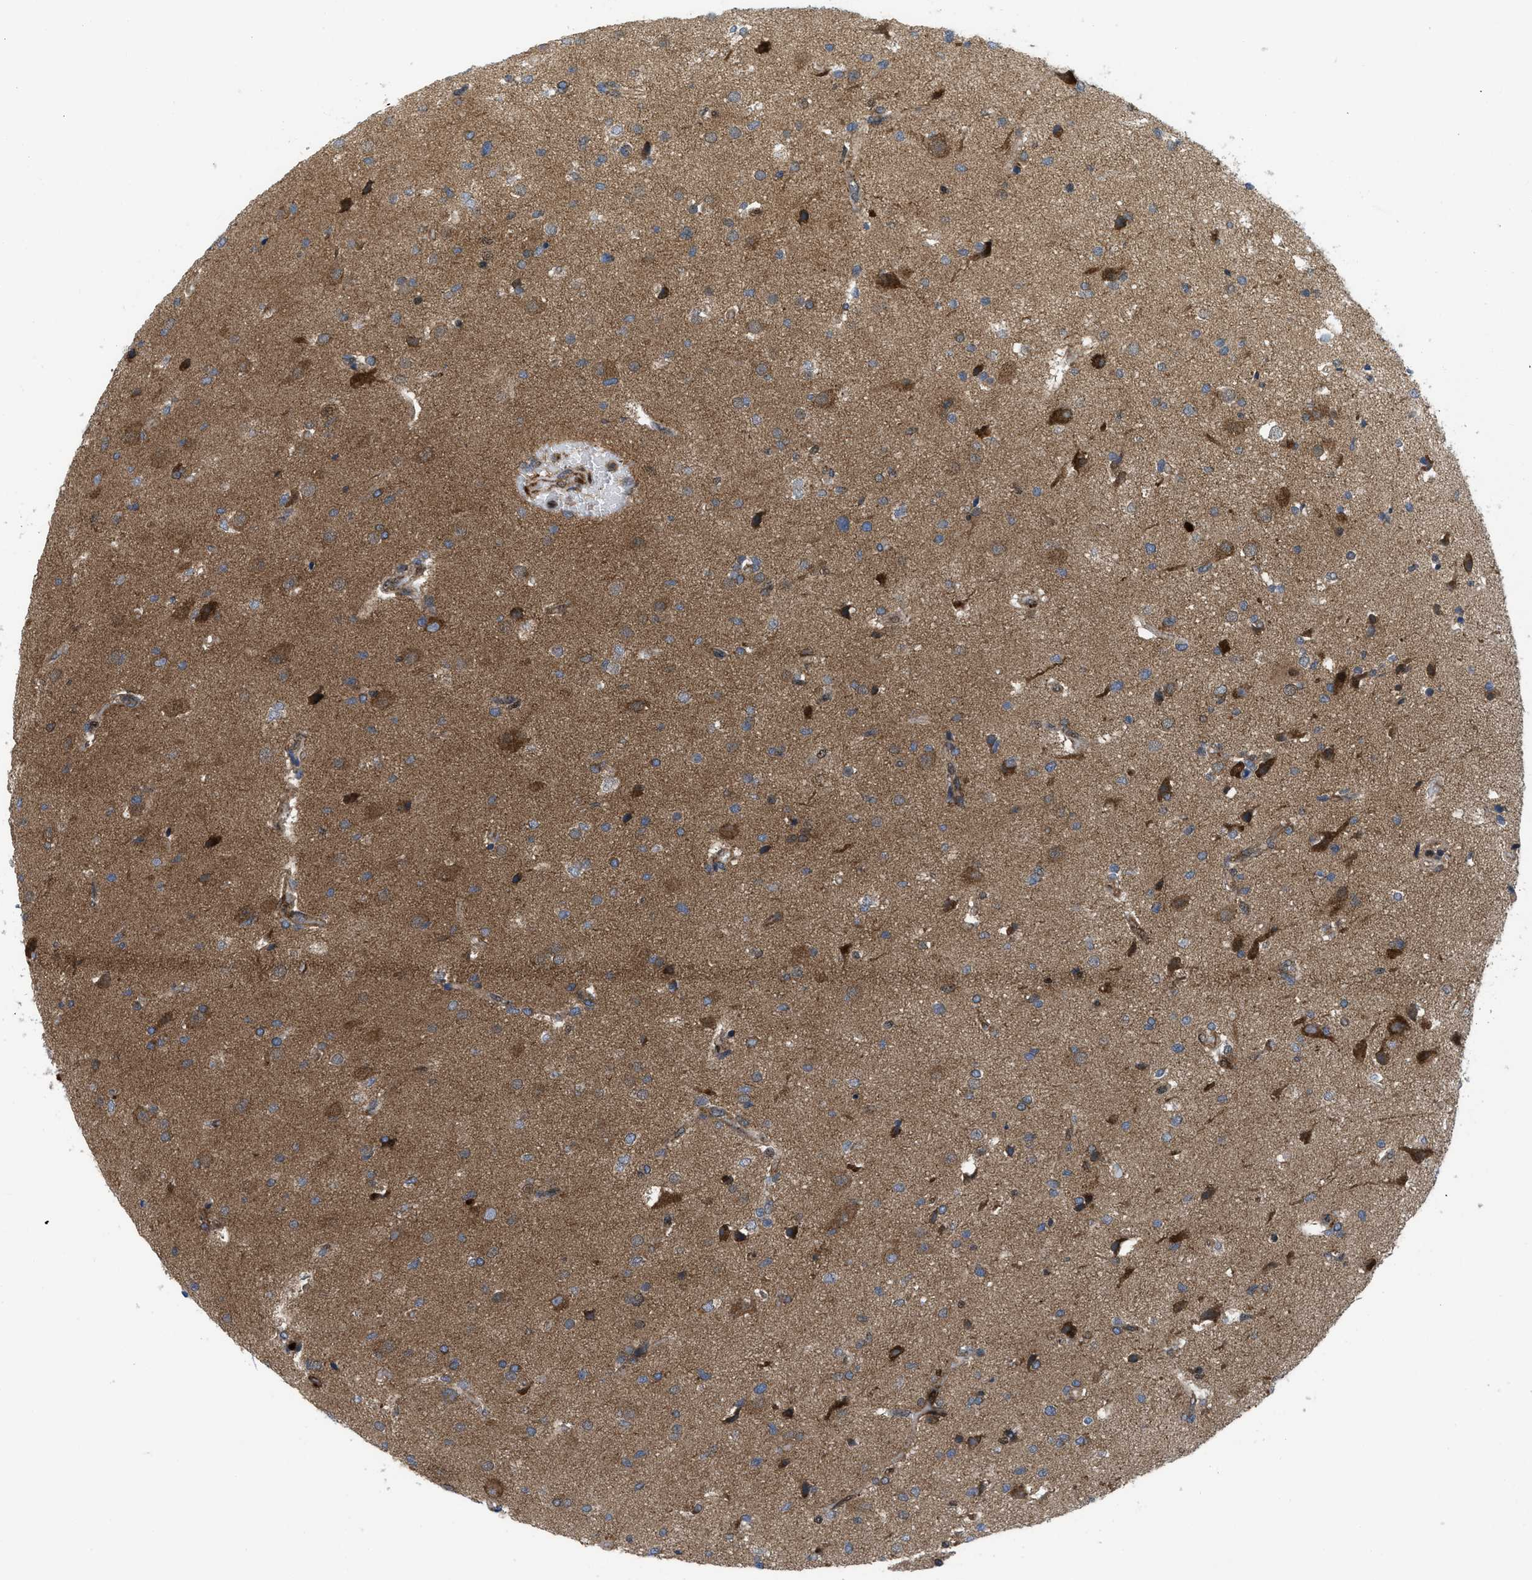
{"staining": {"intensity": "strong", "quantity": "<25%", "location": "cytoplasmic/membranous"}, "tissue": "glioma", "cell_type": "Tumor cells", "image_type": "cancer", "snomed": [{"axis": "morphology", "description": "Glioma, malignant, High grade"}, {"axis": "topography", "description": "Brain"}], "caption": "Glioma was stained to show a protein in brown. There is medium levels of strong cytoplasmic/membranous positivity in approximately <25% of tumor cells.", "gene": "PPP2CB", "patient": {"sex": "male", "age": 33}}